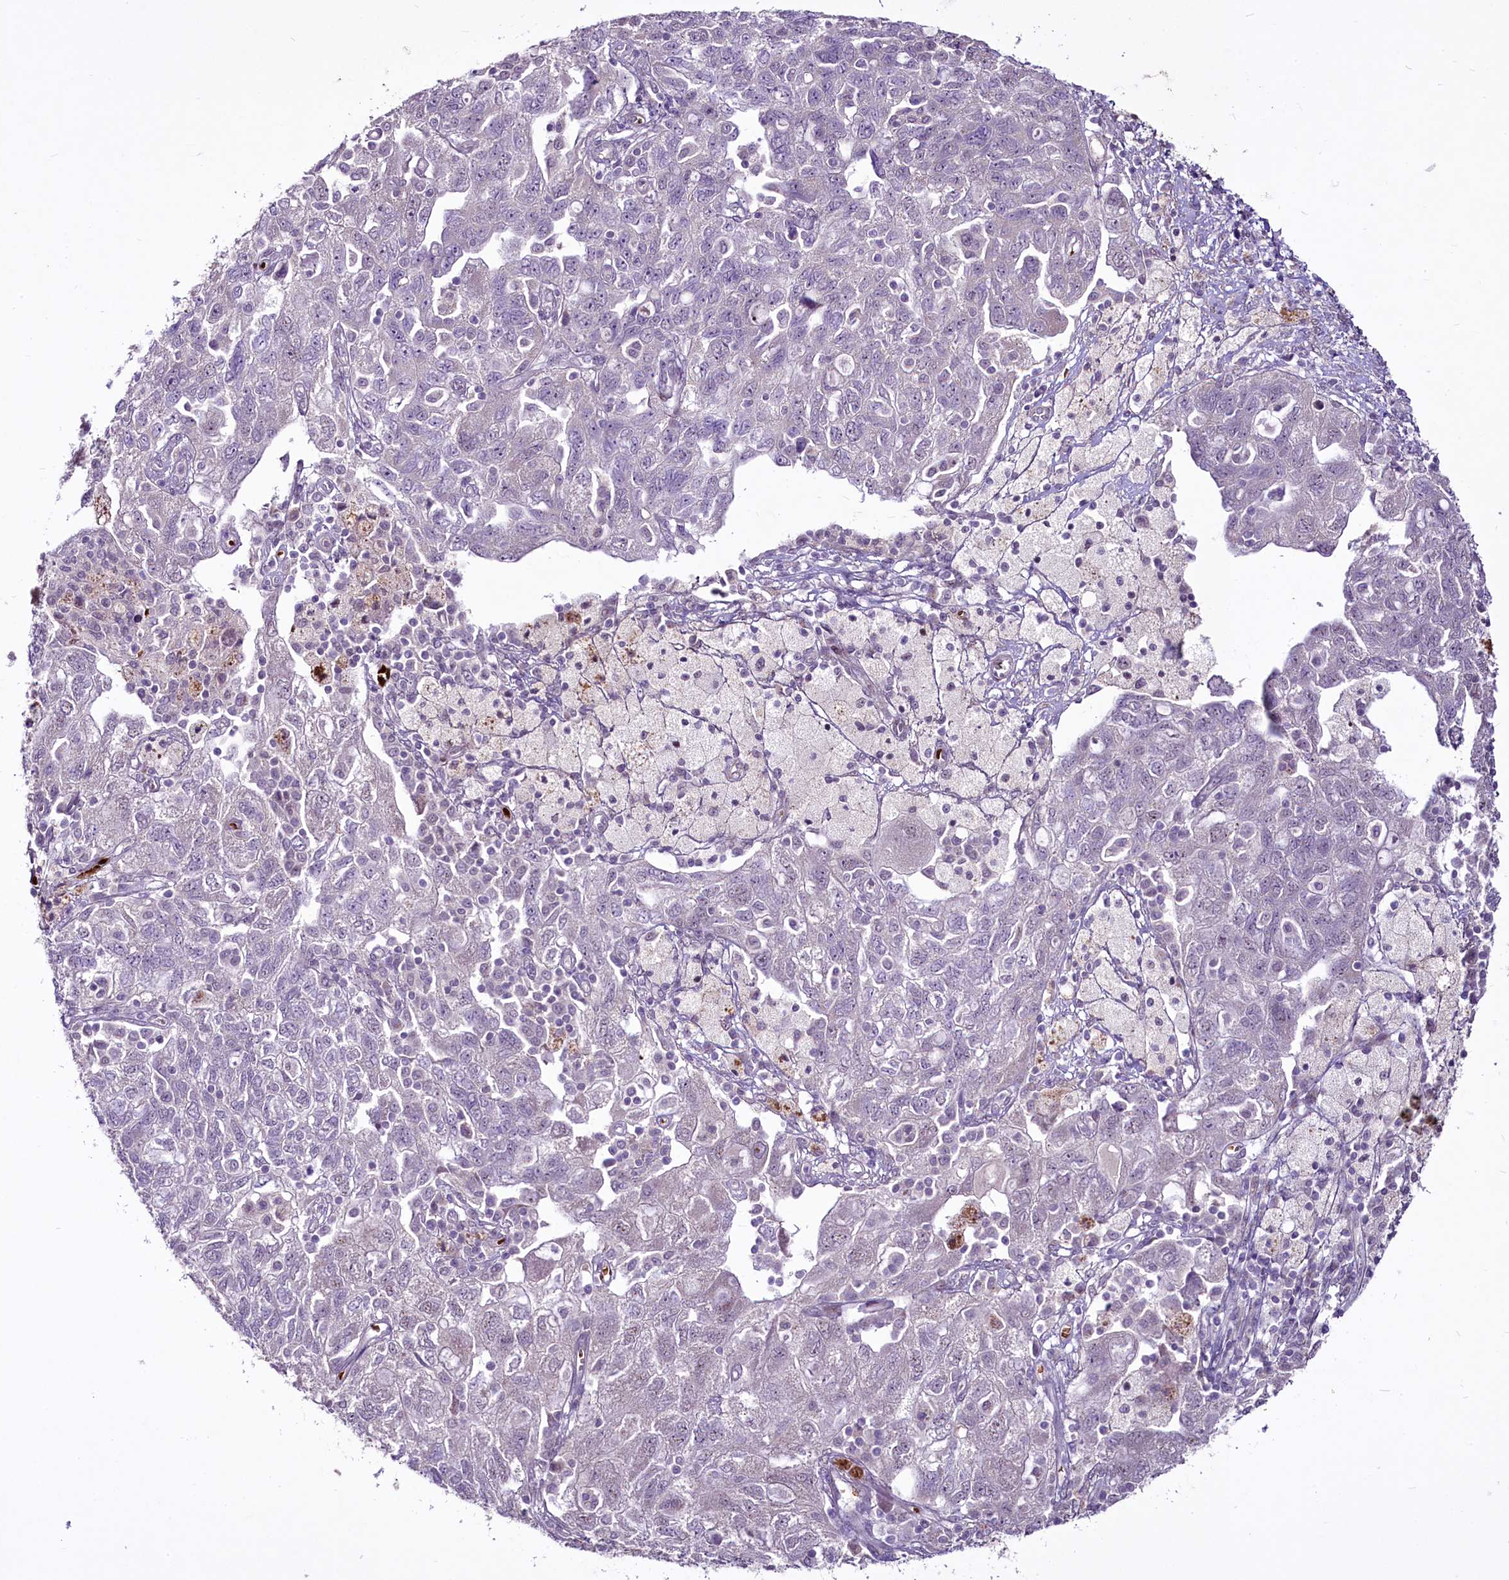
{"staining": {"intensity": "negative", "quantity": "none", "location": "none"}, "tissue": "ovarian cancer", "cell_type": "Tumor cells", "image_type": "cancer", "snomed": [{"axis": "morphology", "description": "Carcinoma, NOS"}, {"axis": "morphology", "description": "Cystadenocarcinoma, serous, NOS"}, {"axis": "topography", "description": "Ovary"}], "caption": "This is a micrograph of IHC staining of ovarian carcinoma, which shows no positivity in tumor cells.", "gene": "SUSD3", "patient": {"sex": "female", "age": 69}}